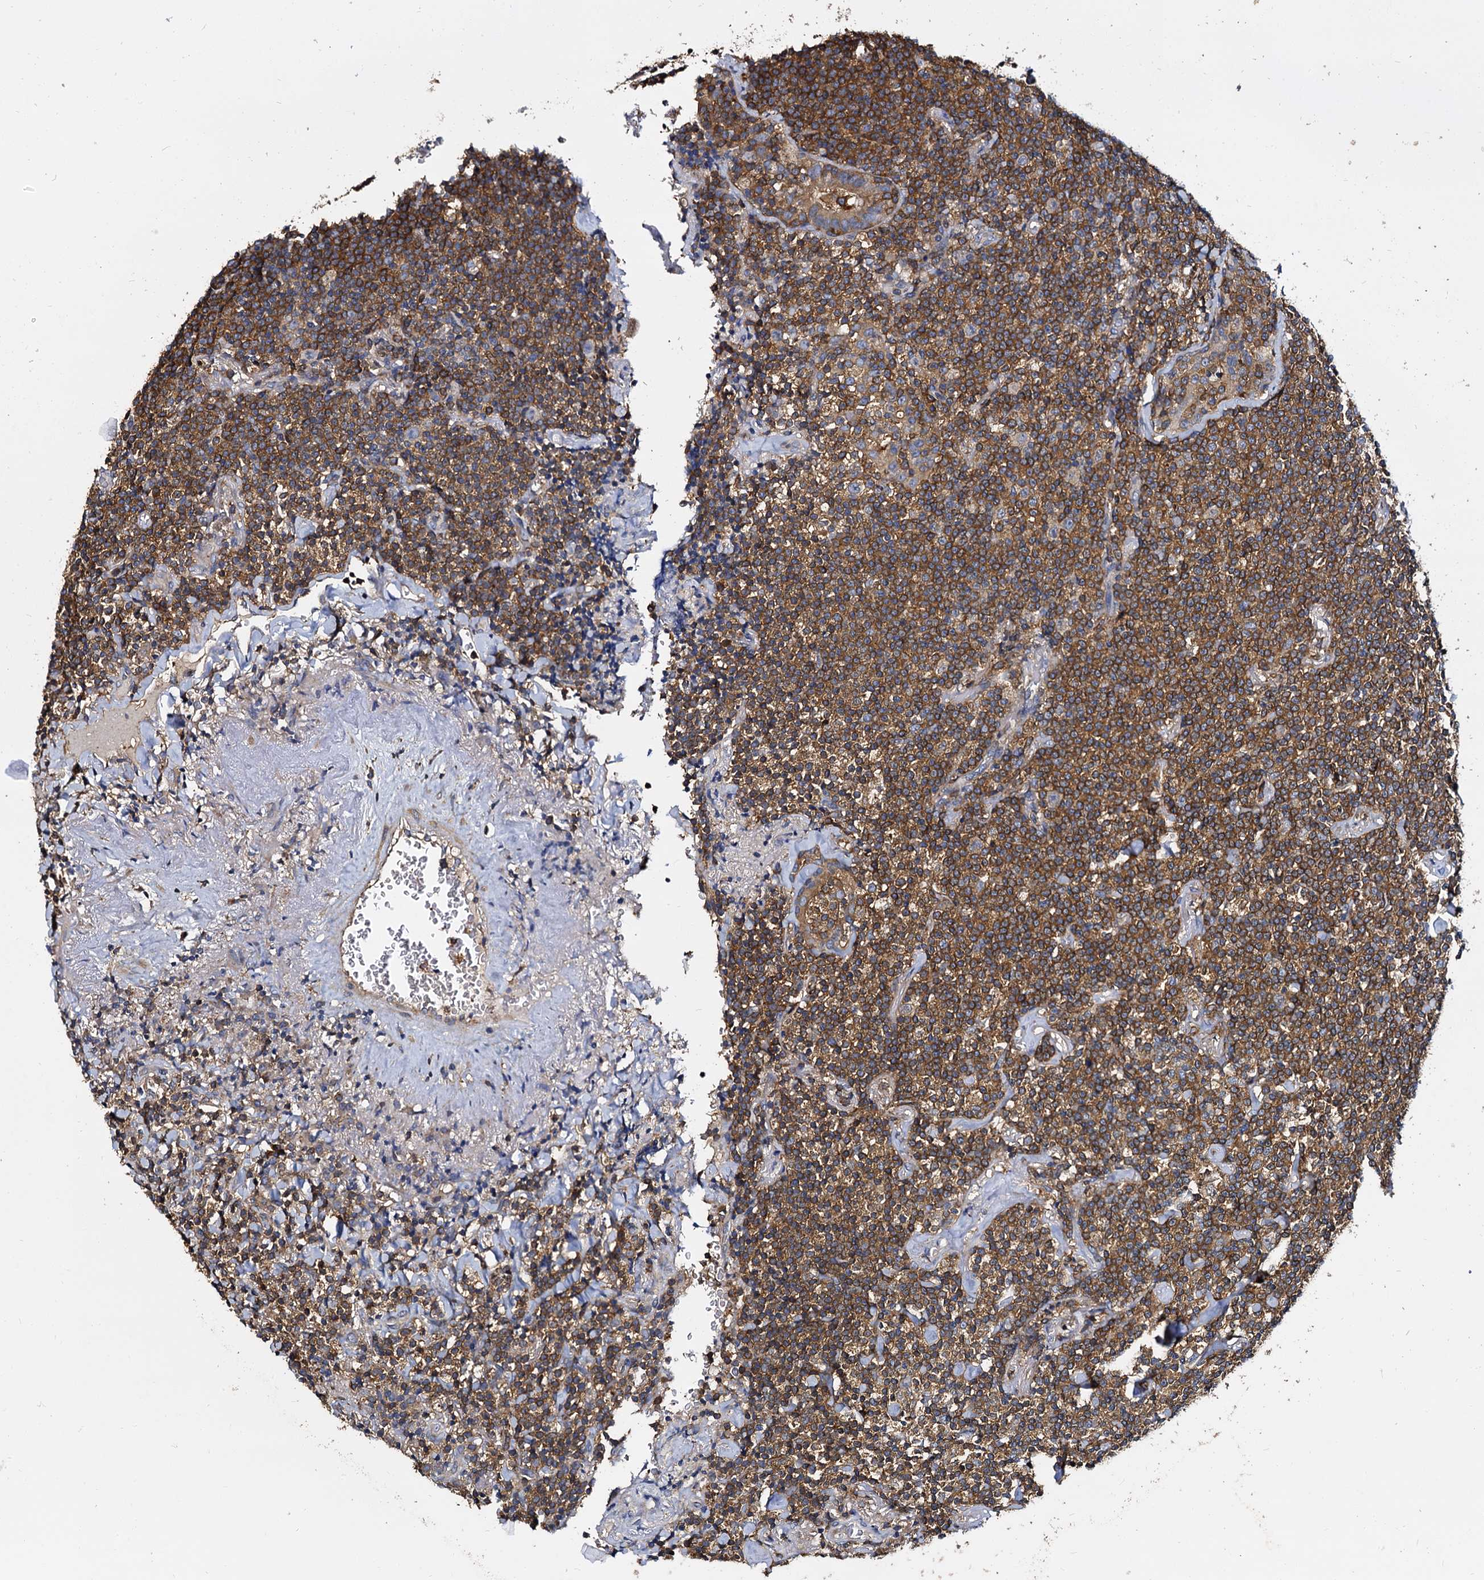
{"staining": {"intensity": "moderate", "quantity": ">75%", "location": "cytoplasmic/membranous"}, "tissue": "lymphoma", "cell_type": "Tumor cells", "image_type": "cancer", "snomed": [{"axis": "morphology", "description": "Malignant lymphoma, non-Hodgkin's type, Low grade"}, {"axis": "topography", "description": "Lung"}], "caption": "Low-grade malignant lymphoma, non-Hodgkin's type stained with DAB (3,3'-diaminobenzidine) IHC reveals medium levels of moderate cytoplasmic/membranous staining in approximately >75% of tumor cells. Nuclei are stained in blue.", "gene": "ANKRD13A", "patient": {"sex": "female", "age": 71}}